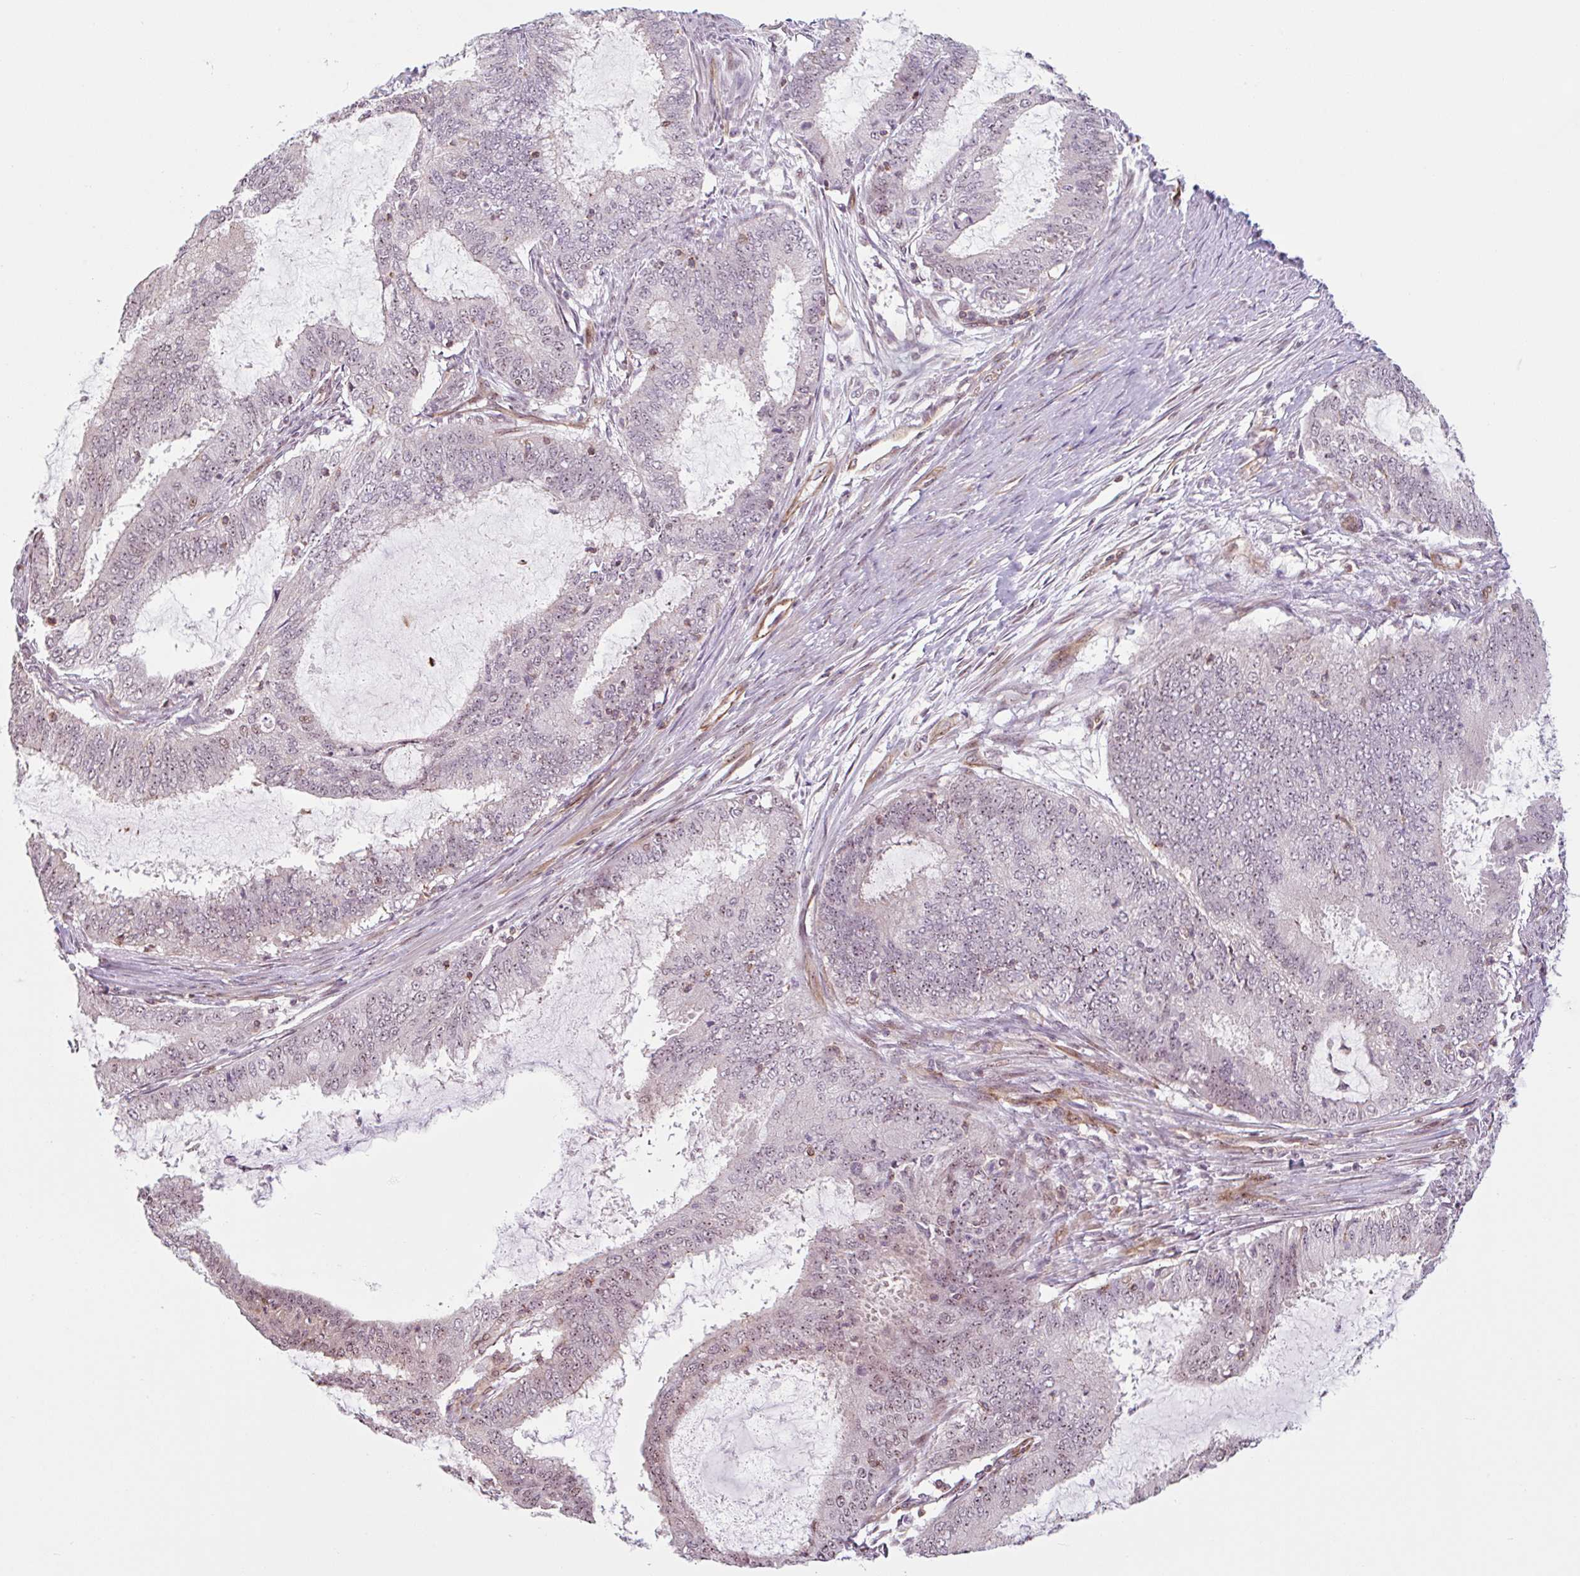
{"staining": {"intensity": "weak", "quantity": "25%-75%", "location": "nuclear"}, "tissue": "endometrial cancer", "cell_type": "Tumor cells", "image_type": "cancer", "snomed": [{"axis": "morphology", "description": "Adenocarcinoma, NOS"}, {"axis": "topography", "description": "Endometrium"}], "caption": "Weak nuclear expression for a protein is appreciated in approximately 25%-75% of tumor cells of endometrial adenocarcinoma using immunohistochemistry (IHC).", "gene": "ZNF689", "patient": {"sex": "female", "age": 51}}